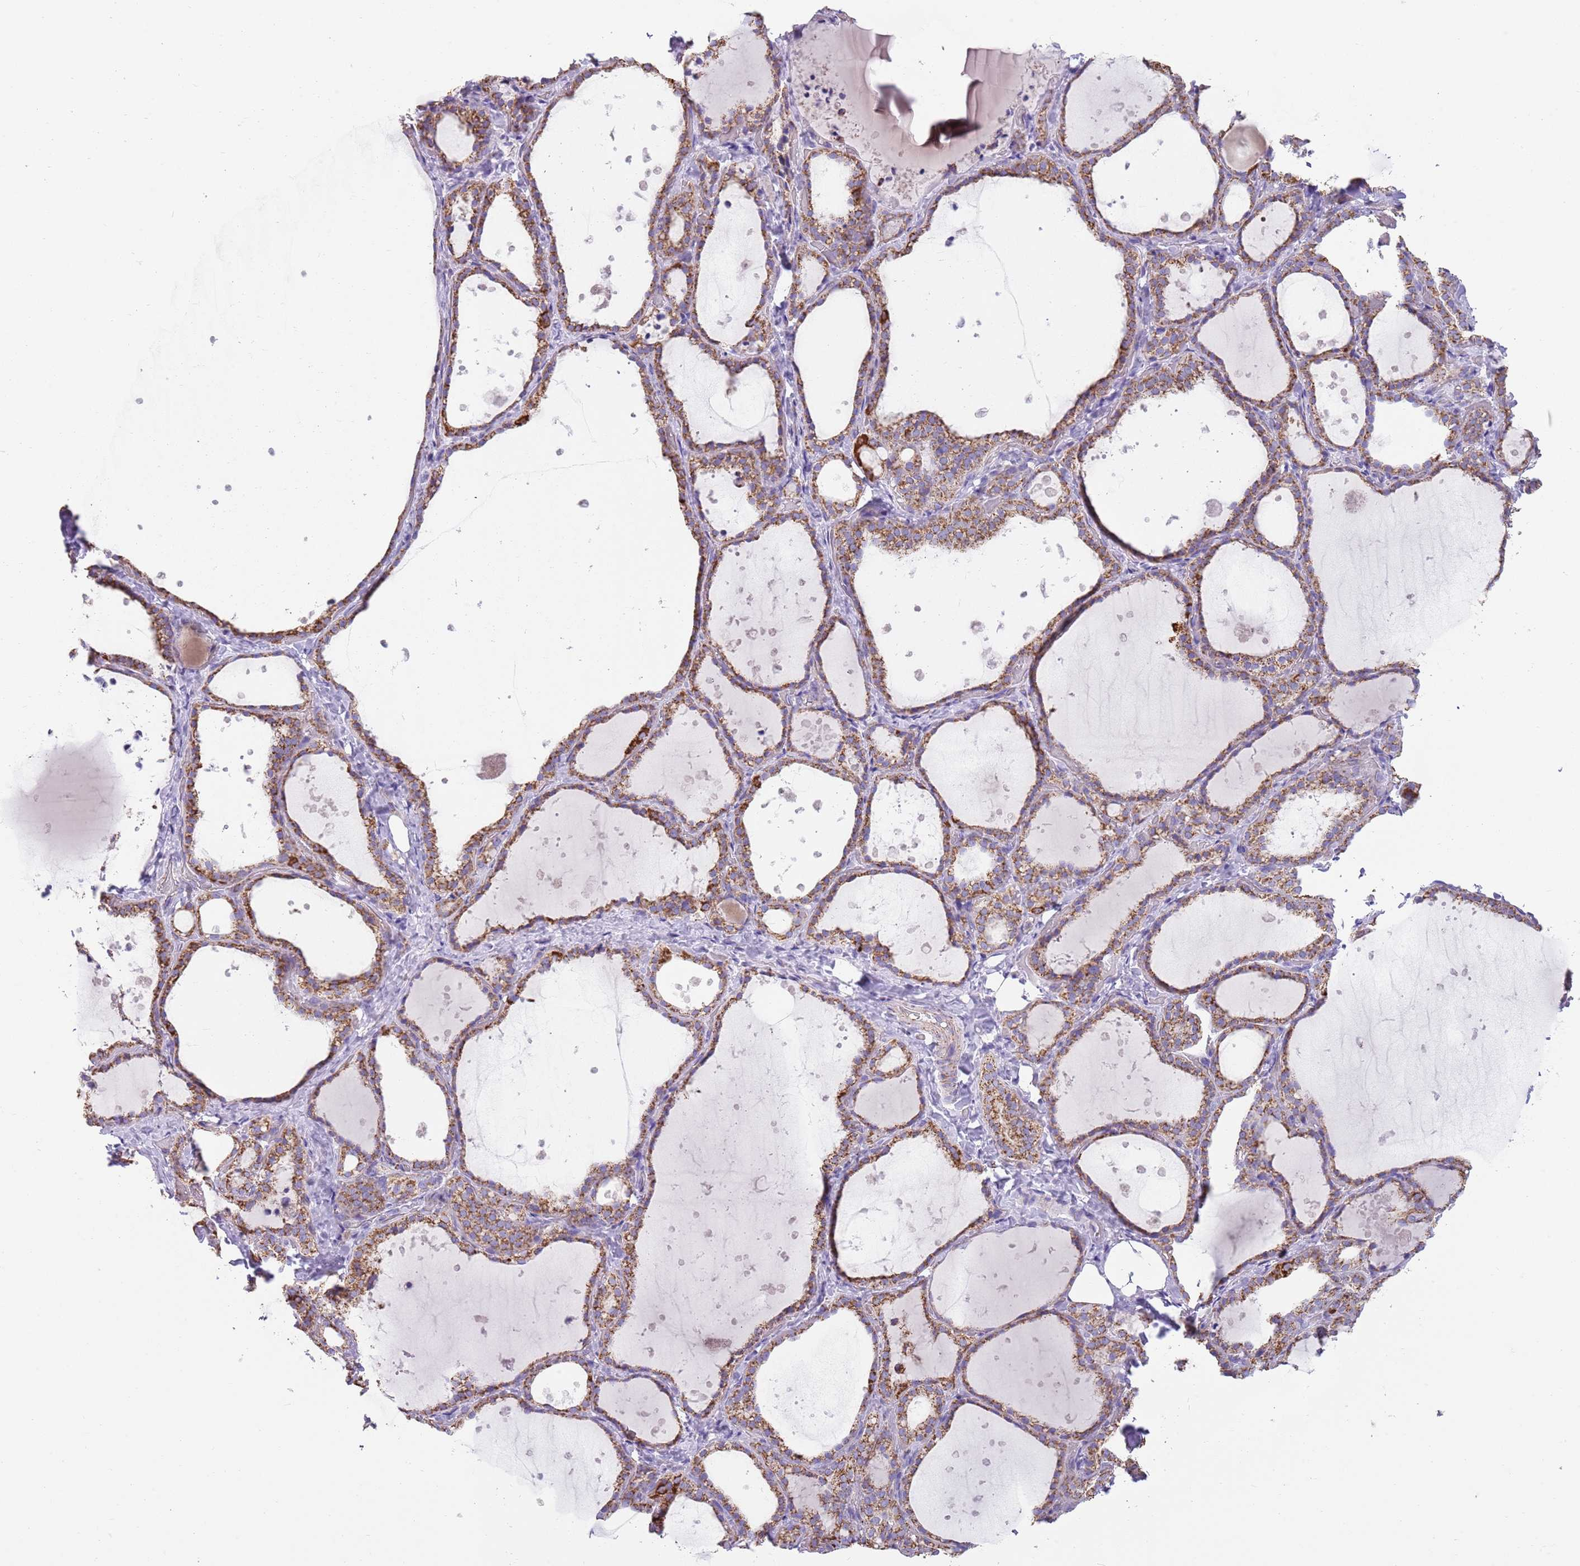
{"staining": {"intensity": "moderate", "quantity": ">75%", "location": "cytoplasmic/membranous"}, "tissue": "thyroid gland", "cell_type": "Glandular cells", "image_type": "normal", "snomed": [{"axis": "morphology", "description": "Normal tissue, NOS"}, {"axis": "topography", "description": "Thyroid gland"}], "caption": "Thyroid gland stained with DAB IHC reveals medium levels of moderate cytoplasmic/membranous staining in about >75% of glandular cells. Using DAB (brown) and hematoxylin (blue) stains, captured at high magnification using brightfield microscopy.", "gene": "TTLL1", "patient": {"sex": "female", "age": 44}}